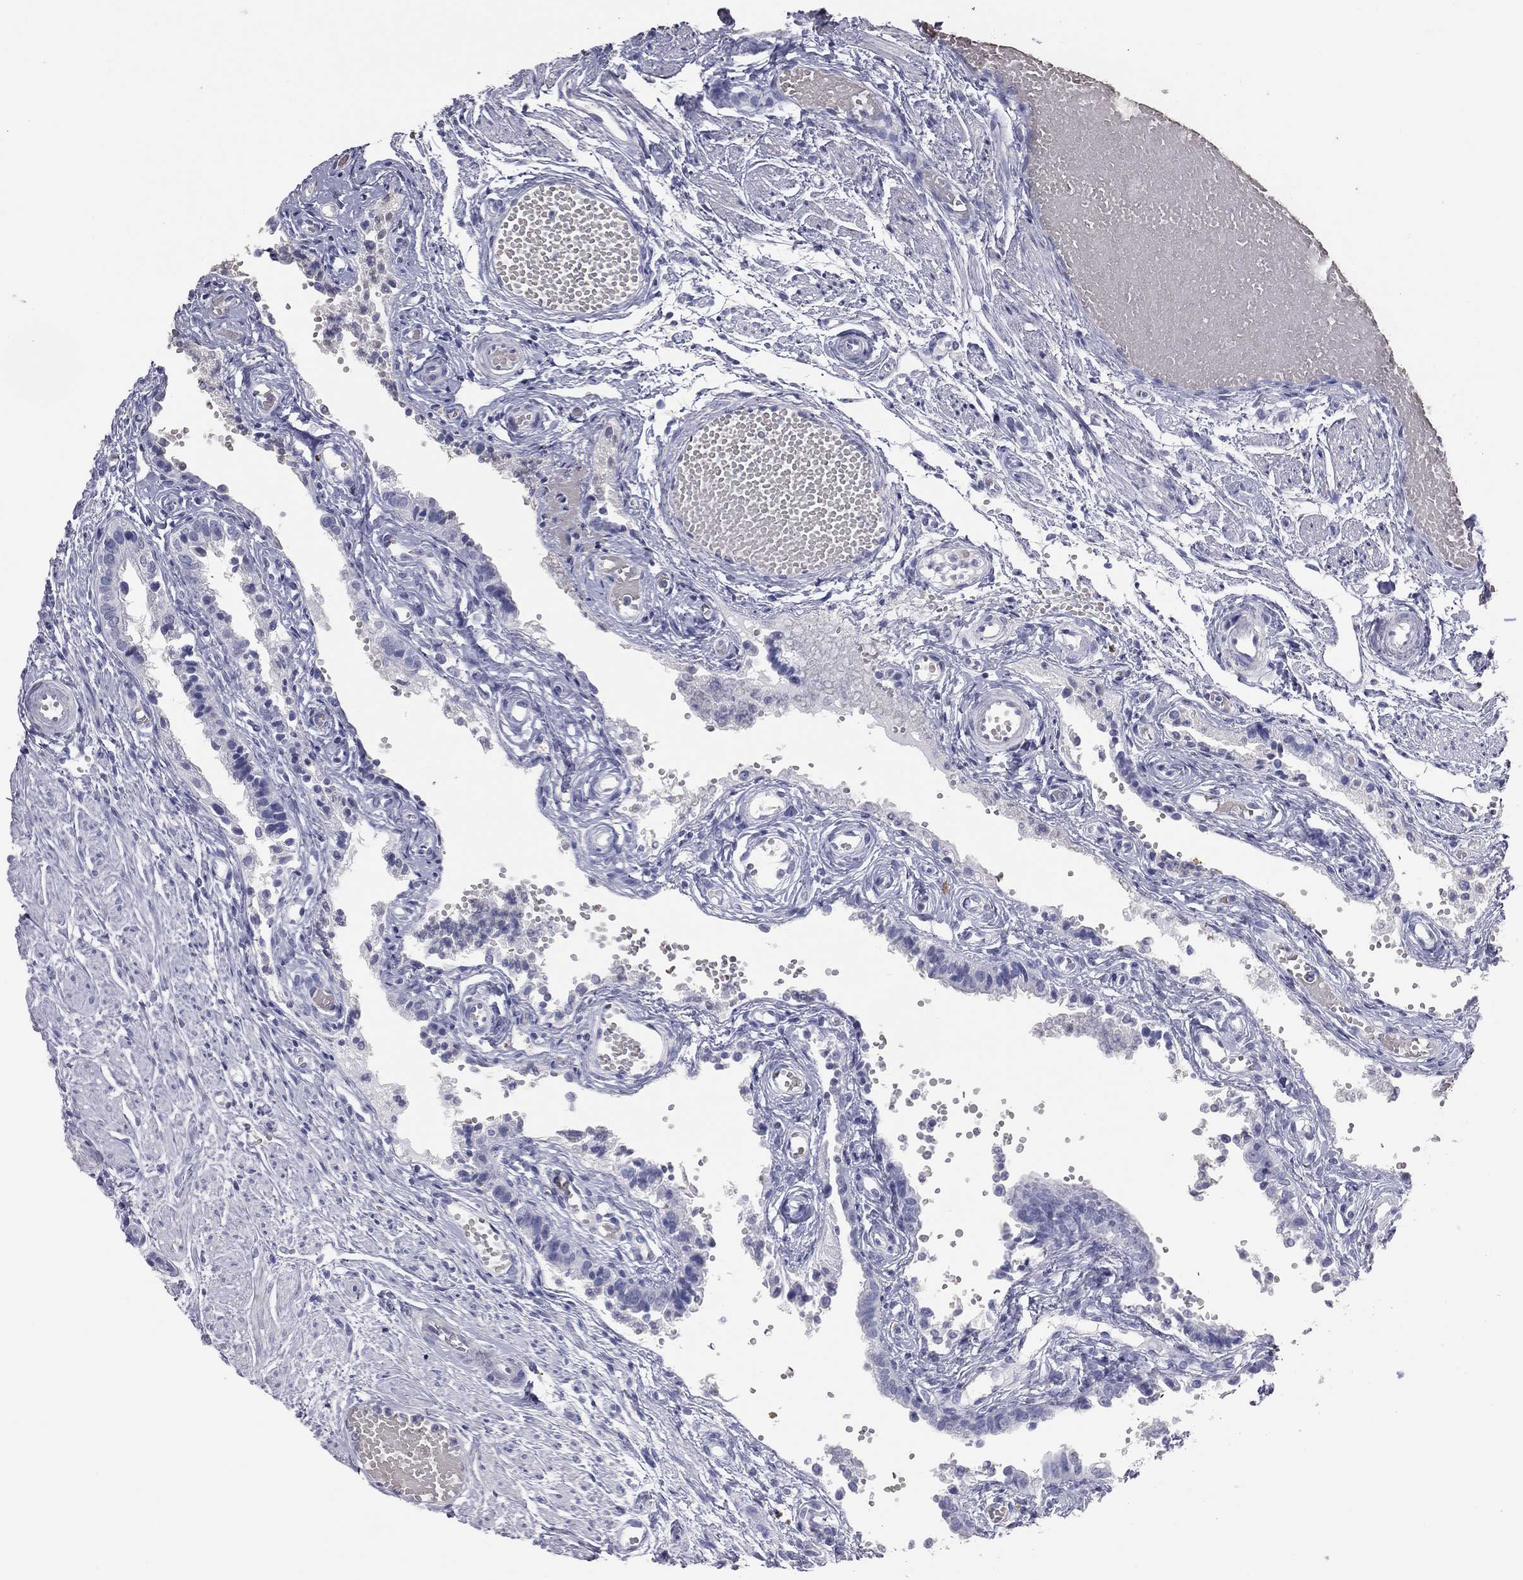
{"staining": {"intensity": "negative", "quantity": "none", "location": "none"}, "tissue": "fallopian tube", "cell_type": "Glandular cells", "image_type": "normal", "snomed": [{"axis": "morphology", "description": "Normal tissue, NOS"}, {"axis": "topography", "description": "Fallopian tube"}, {"axis": "topography", "description": "Ovary"}], "caption": "A histopathology image of fallopian tube stained for a protein demonstrates no brown staining in glandular cells. The staining was performed using DAB (3,3'-diaminobenzidine) to visualize the protein expression in brown, while the nuclei were stained in blue with hematoxylin (Magnification: 20x).", "gene": "ESX1", "patient": {"sex": "female", "age": 49}}